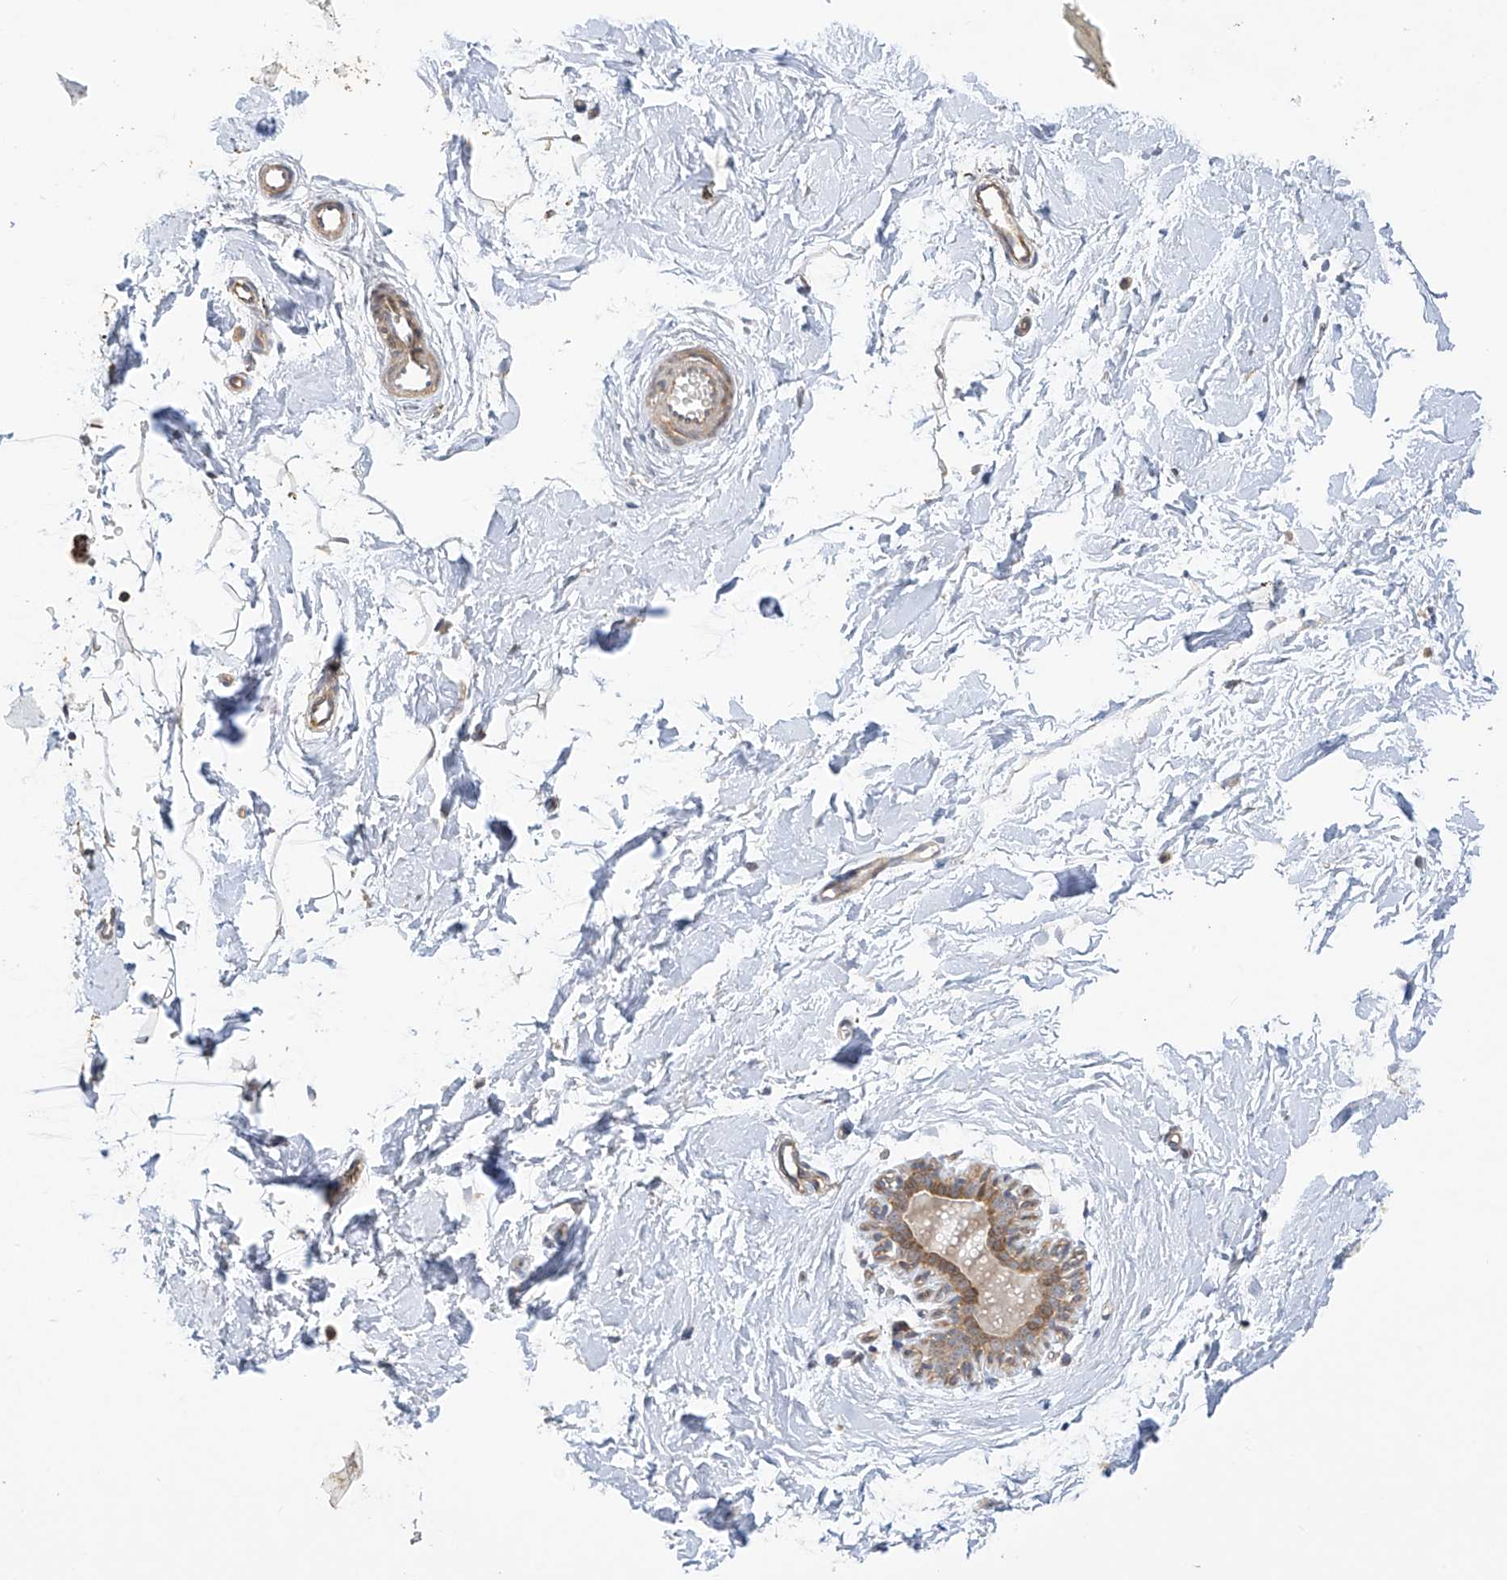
{"staining": {"intensity": "weak", "quantity": ">75%", "location": "cytoplasmic/membranous"}, "tissue": "adipose tissue", "cell_type": "Adipocytes", "image_type": "normal", "snomed": [{"axis": "morphology", "description": "Normal tissue, NOS"}, {"axis": "topography", "description": "Breast"}], "caption": "Immunohistochemical staining of unremarkable adipose tissue exhibits low levels of weak cytoplasmic/membranous positivity in about >75% of adipocytes.", "gene": "ZNF641", "patient": {"sex": "female", "age": 23}}